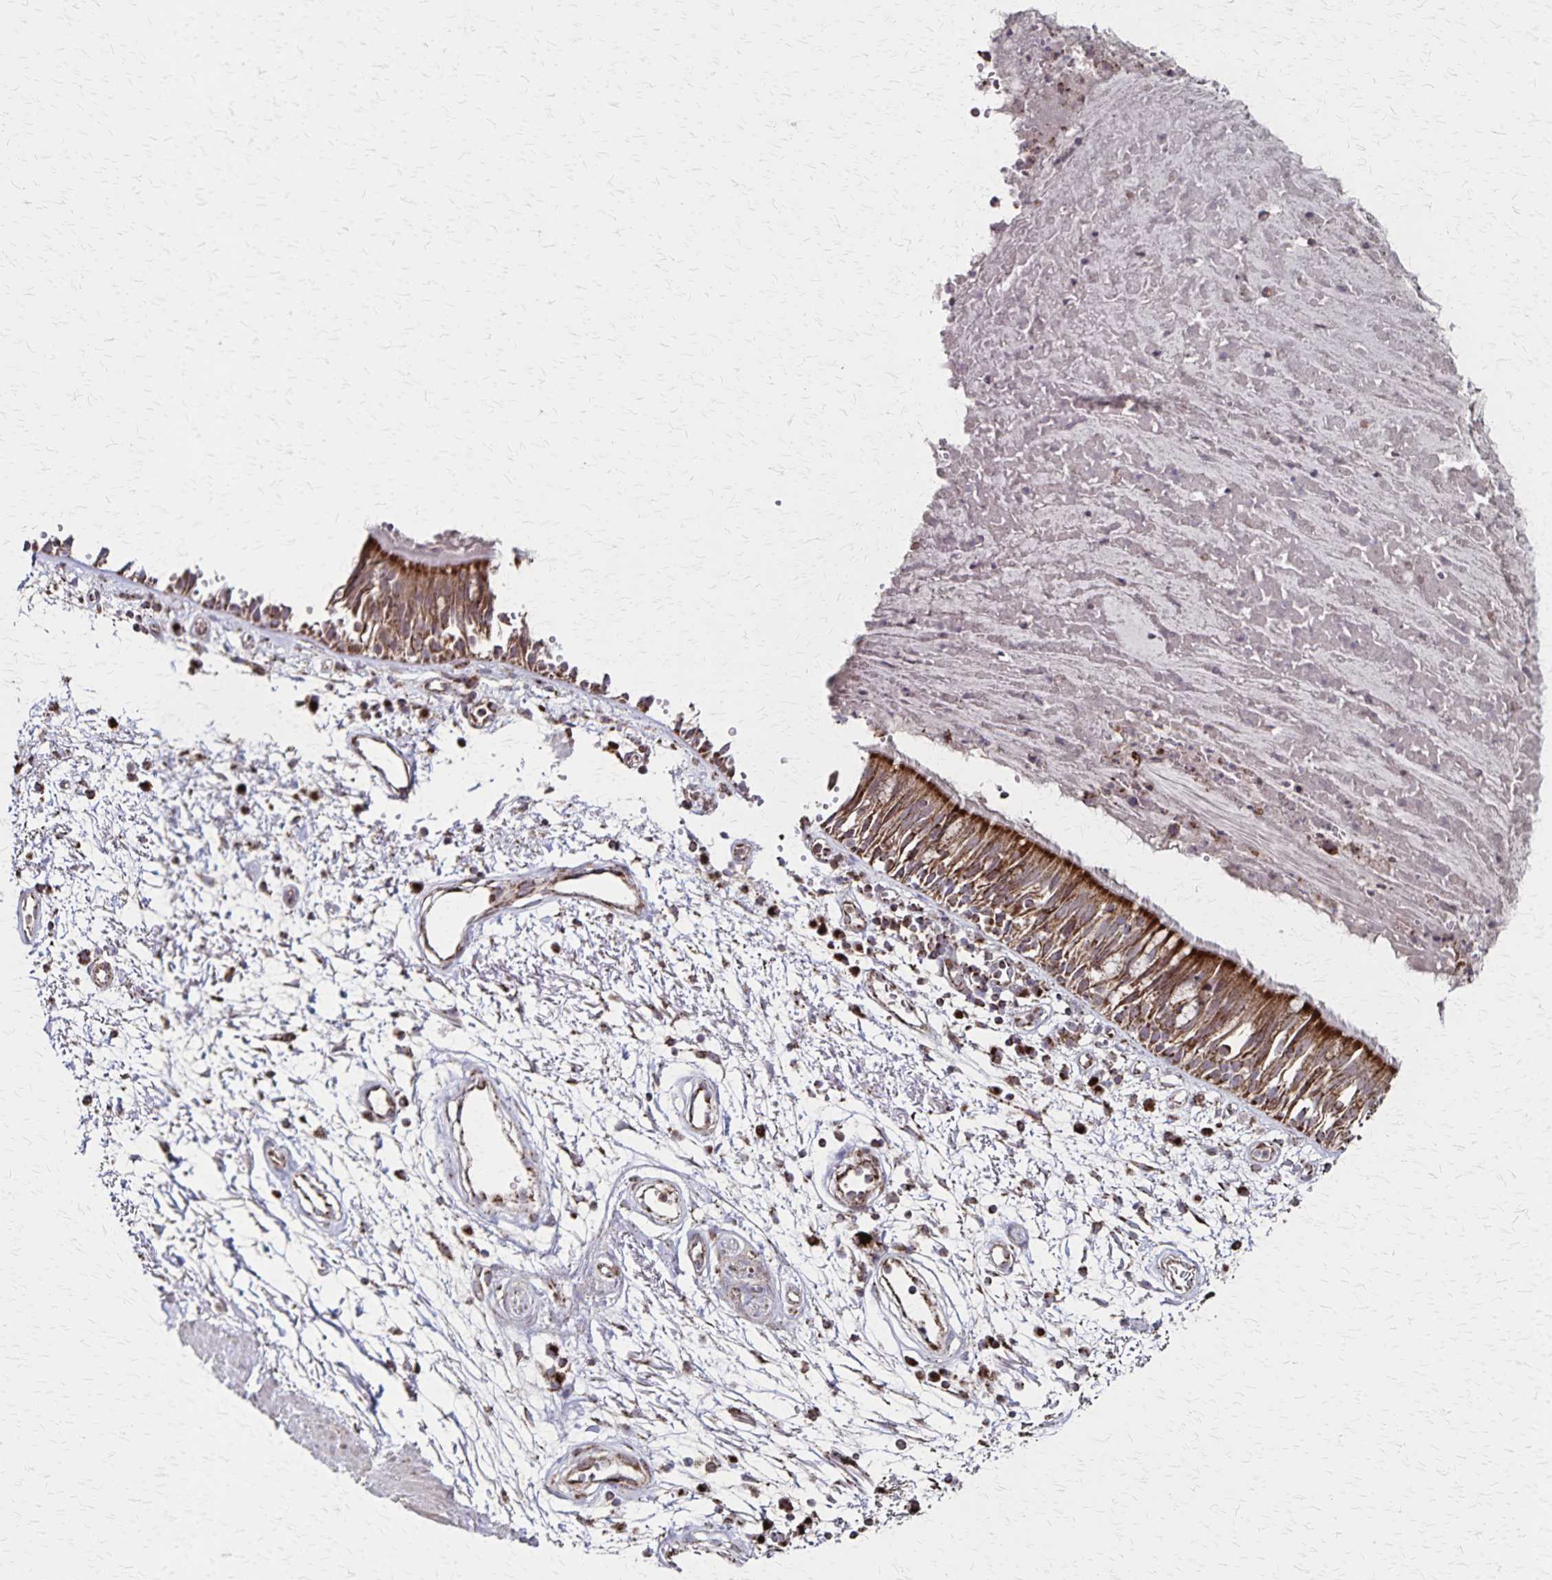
{"staining": {"intensity": "strong", "quantity": ">75%", "location": "cytoplasmic/membranous"}, "tissue": "bronchus", "cell_type": "Respiratory epithelial cells", "image_type": "normal", "snomed": [{"axis": "morphology", "description": "Normal tissue, NOS"}, {"axis": "morphology", "description": "Squamous cell carcinoma, NOS"}, {"axis": "topography", "description": "Cartilage tissue"}, {"axis": "topography", "description": "Bronchus"}, {"axis": "topography", "description": "Lung"}], "caption": "This is an image of immunohistochemistry (IHC) staining of normal bronchus, which shows strong staining in the cytoplasmic/membranous of respiratory epithelial cells.", "gene": "NFS1", "patient": {"sex": "male", "age": 66}}